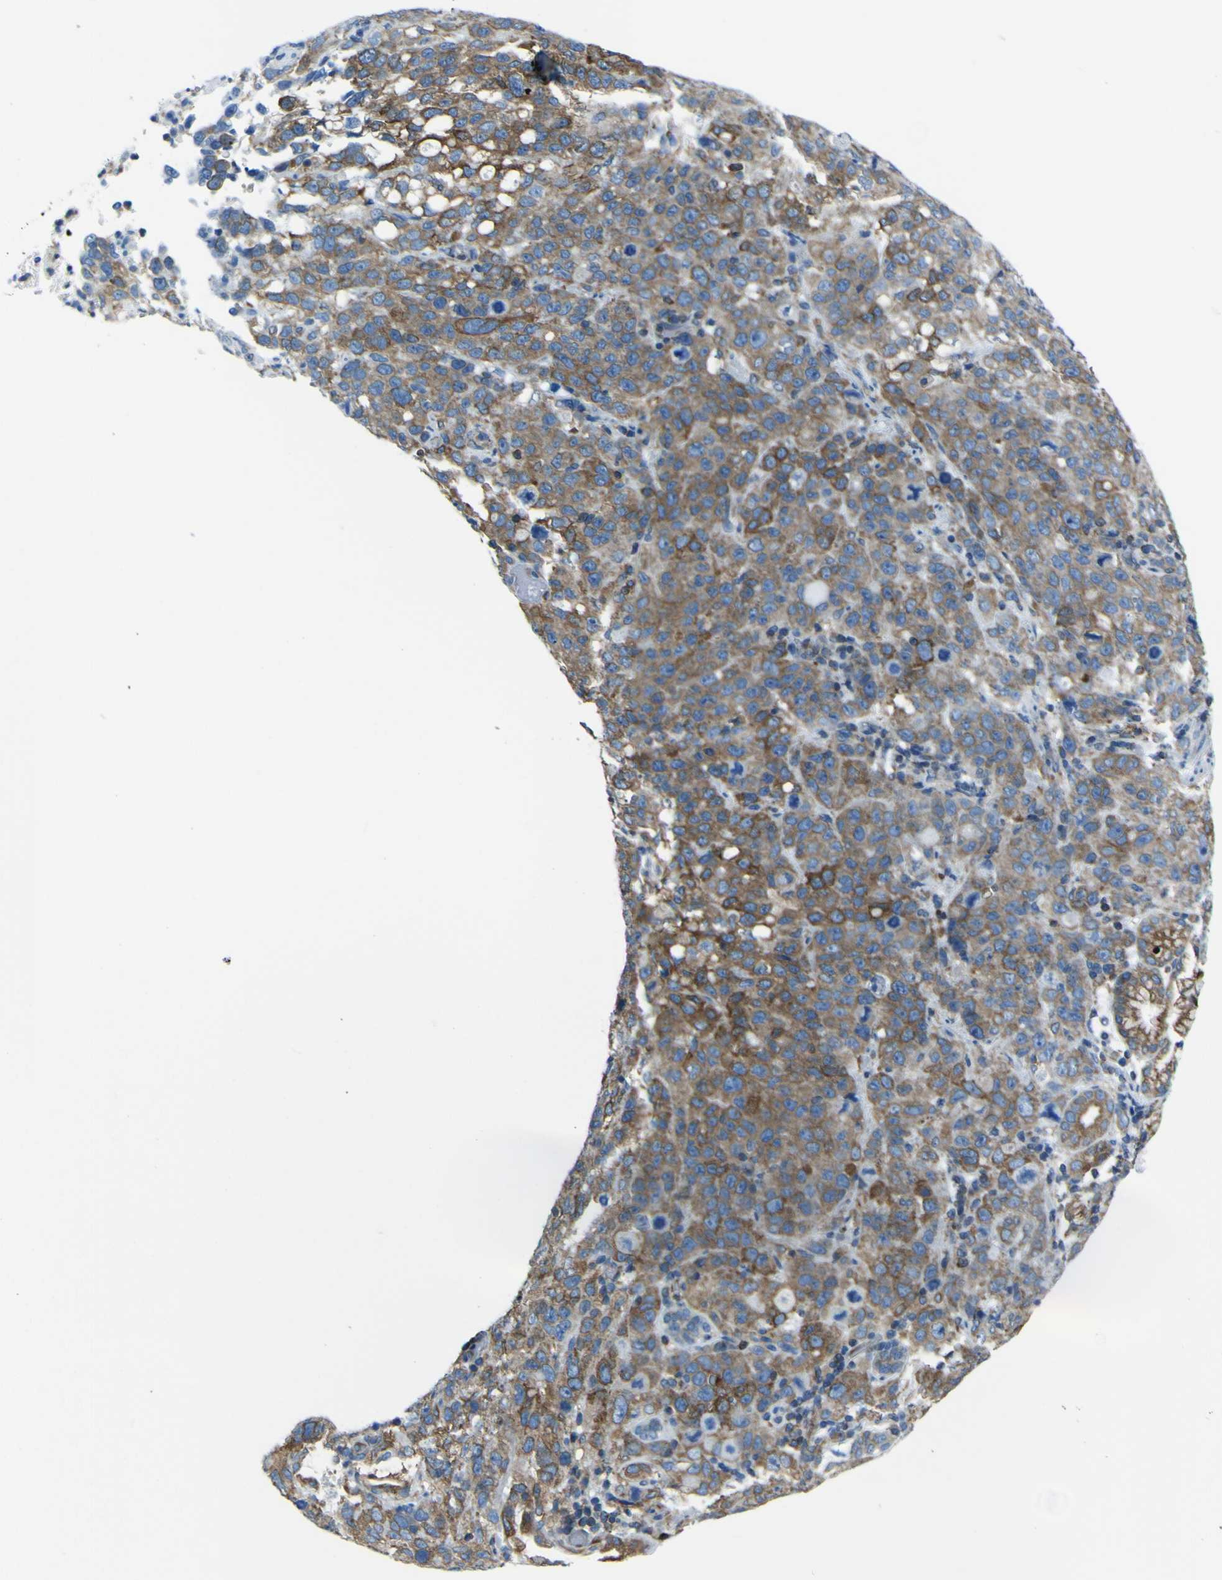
{"staining": {"intensity": "strong", "quantity": "25%-75%", "location": "cytoplasmic/membranous"}, "tissue": "stomach cancer", "cell_type": "Tumor cells", "image_type": "cancer", "snomed": [{"axis": "morphology", "description": "Normal tissue, NOS"}, {"axis": "morphology", "description": "Adenocarcinoma, NOS"}, {"axis": "topography", "description": "Stomach"}], "caption": "Brown immunohistochemical staining in stomach adenocarcinoma shows strong cytoplasmic/membranous expression in approximately 25%-75% of tumor cells. The staining was performed using DAB (3,3'-diaminobenzidine) to visualize the protein expression in brown, while the nuclei were stained in blue with hematoxylin (Magnification: 20x).", "gene": "STIM1", "patient": {"sex": "male", "age": 48}}